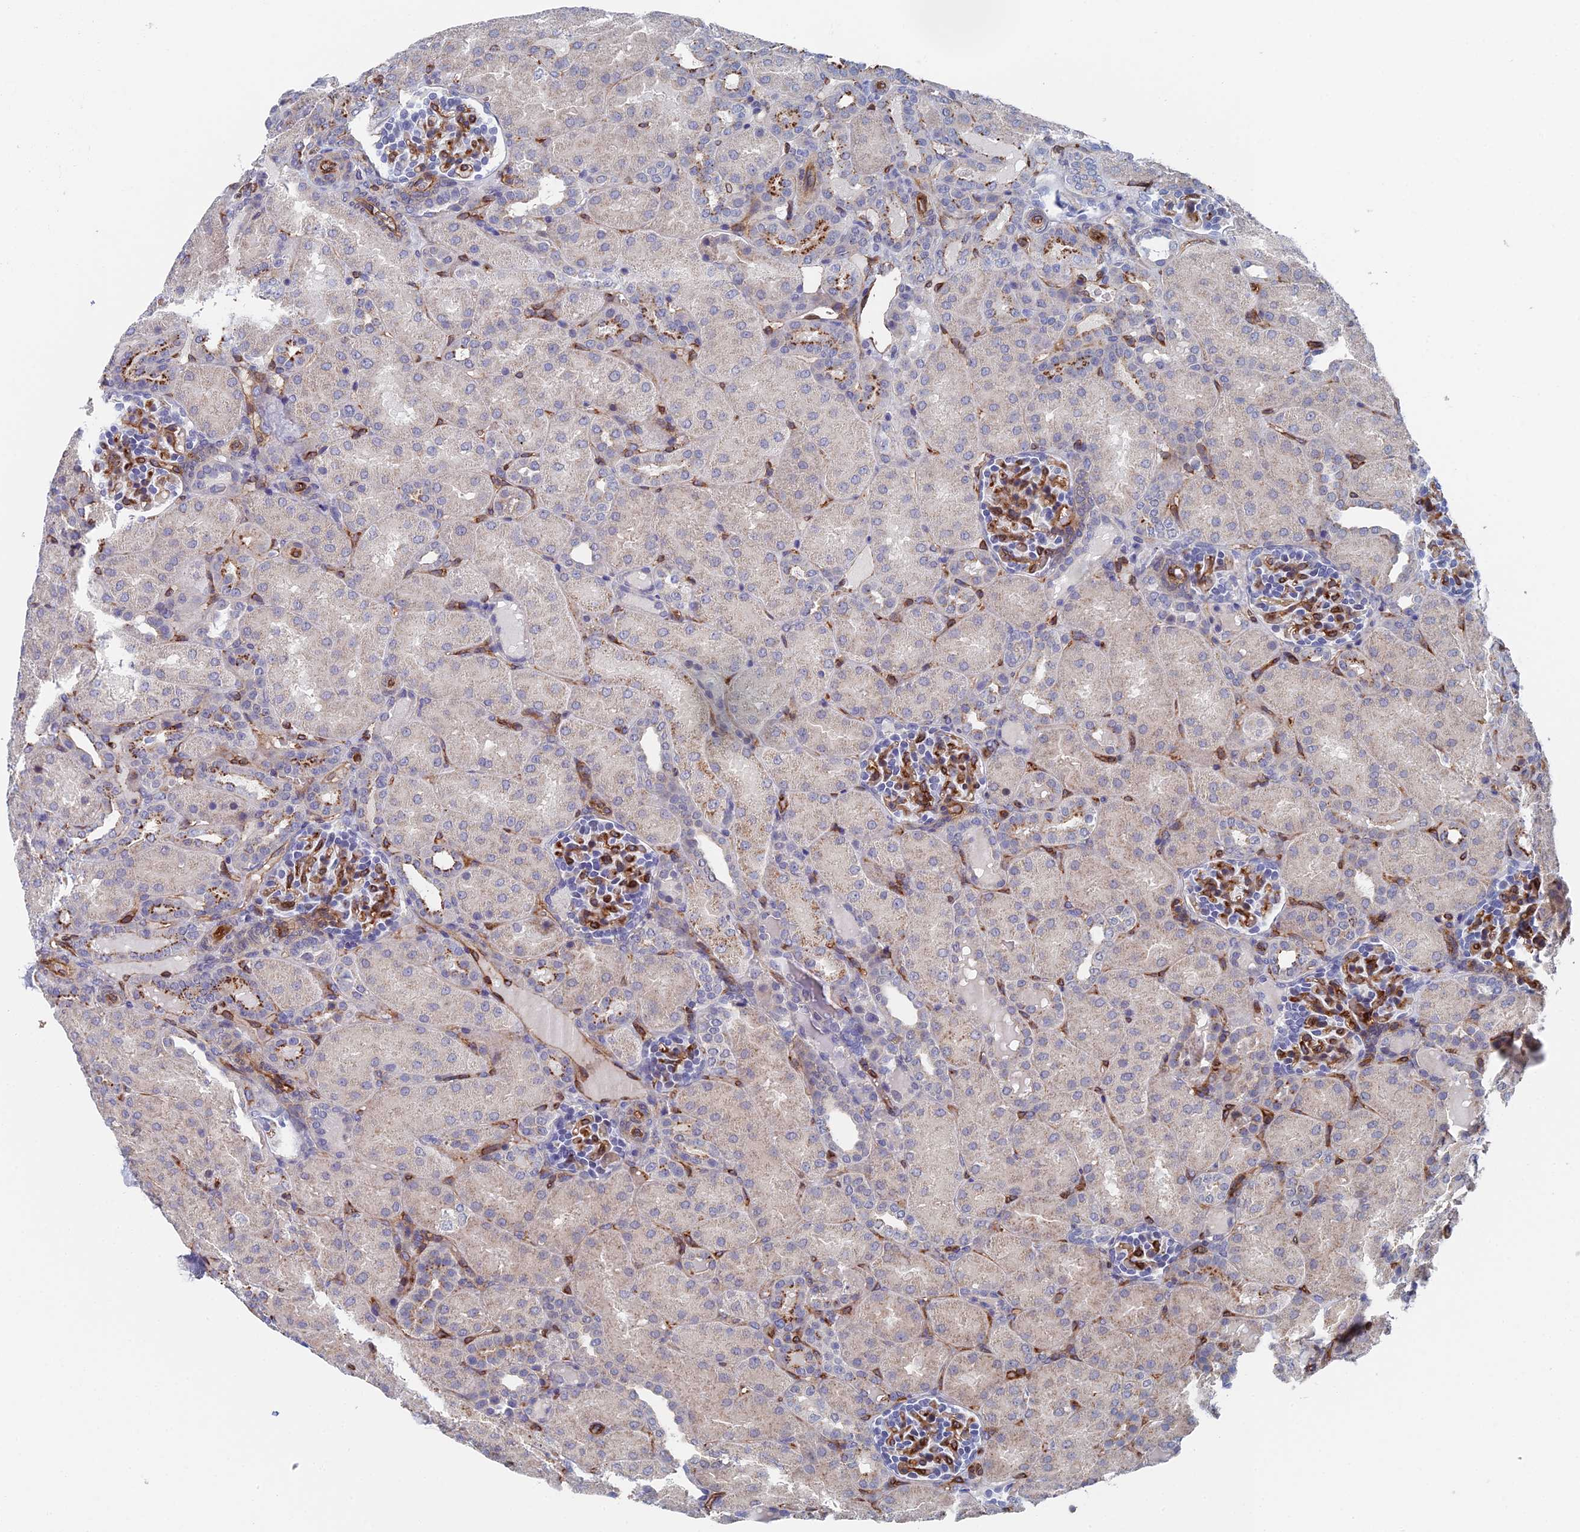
{"staining": {"intensity": "moderate", "quantity": "25%-75%", "location": "cytoplasmic/membranous"}, "tissue": "kidney", "cell_type": "Cells in glomeruli", "image_type": "normal", "snomed": [{"axis": "morphology", "description": "Normal tissue, NOS"}, {"axis": "topography", "description": "Kidney"}], "caption": "Immunohistochemical staining of unremarkable human kidney exhibits medium levels of moderate cytoplasmic/membranous positivity in about 25%-75% of cells in glomeruli. The protein is stained brown, and the nuclei are stained in blue (DAB (3,3'-diaminobenzidine) IHC with brightfield microscopy, high magnification).", "gene": "ARAP3", "patient": {"sex": "male", "age": 1}}